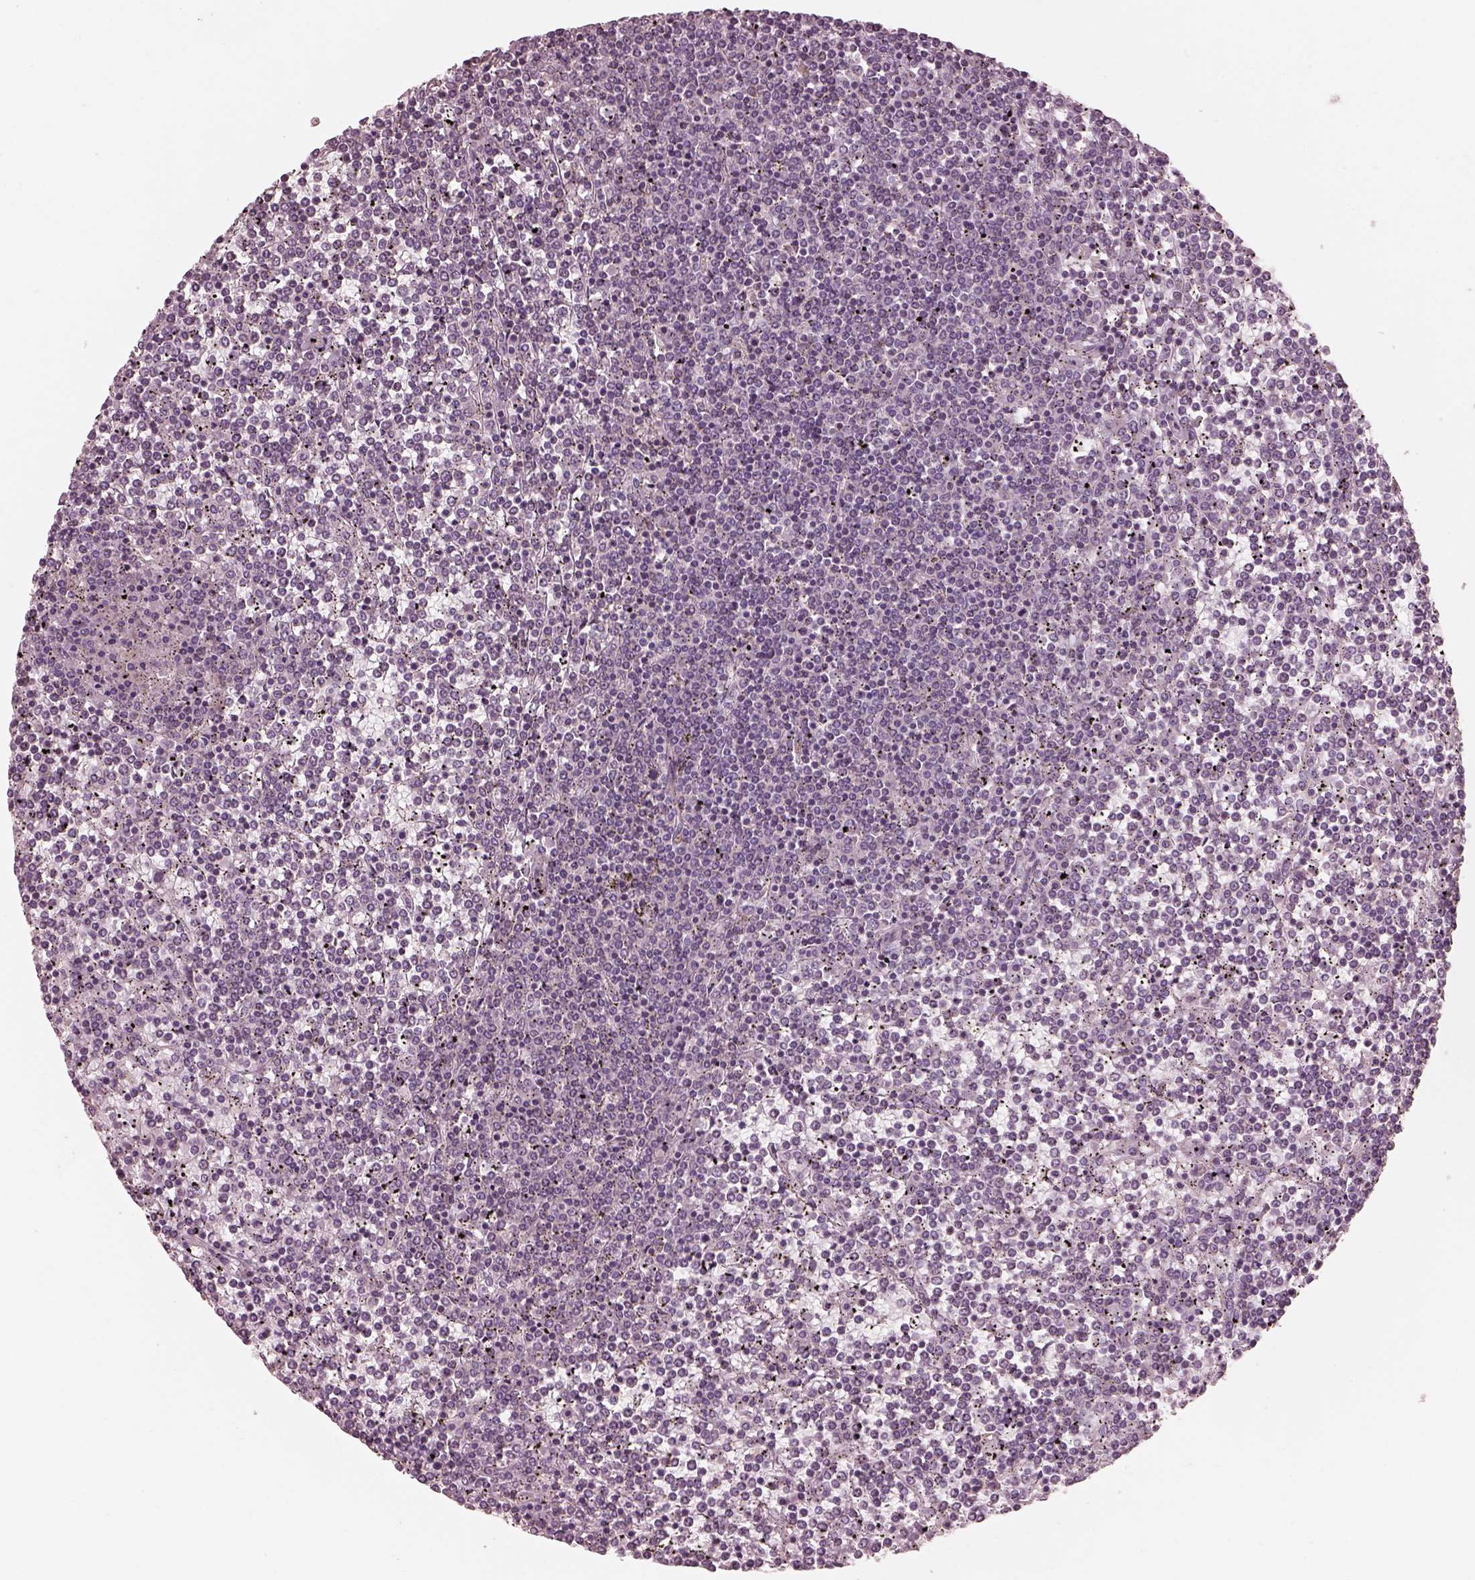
{"staining": {"intensity": "negative", "quantity": "none", "location": "none"}, "tissue": "lymphoma", "cell_type": "Tumor cells", "image_type": "cancer", "snomed": [{"axis": "morphology", "description": "Malignant lymphoma, non-Hodgkin's type, Low grade"}, {"axis": "topography", "description": "Spleen"}], "caption": "Image shows no protein expression in tumor cells of lymphoma tissue.", "gene": "ELAPOR1", "patient": {"sex": "female", "age": 19}}